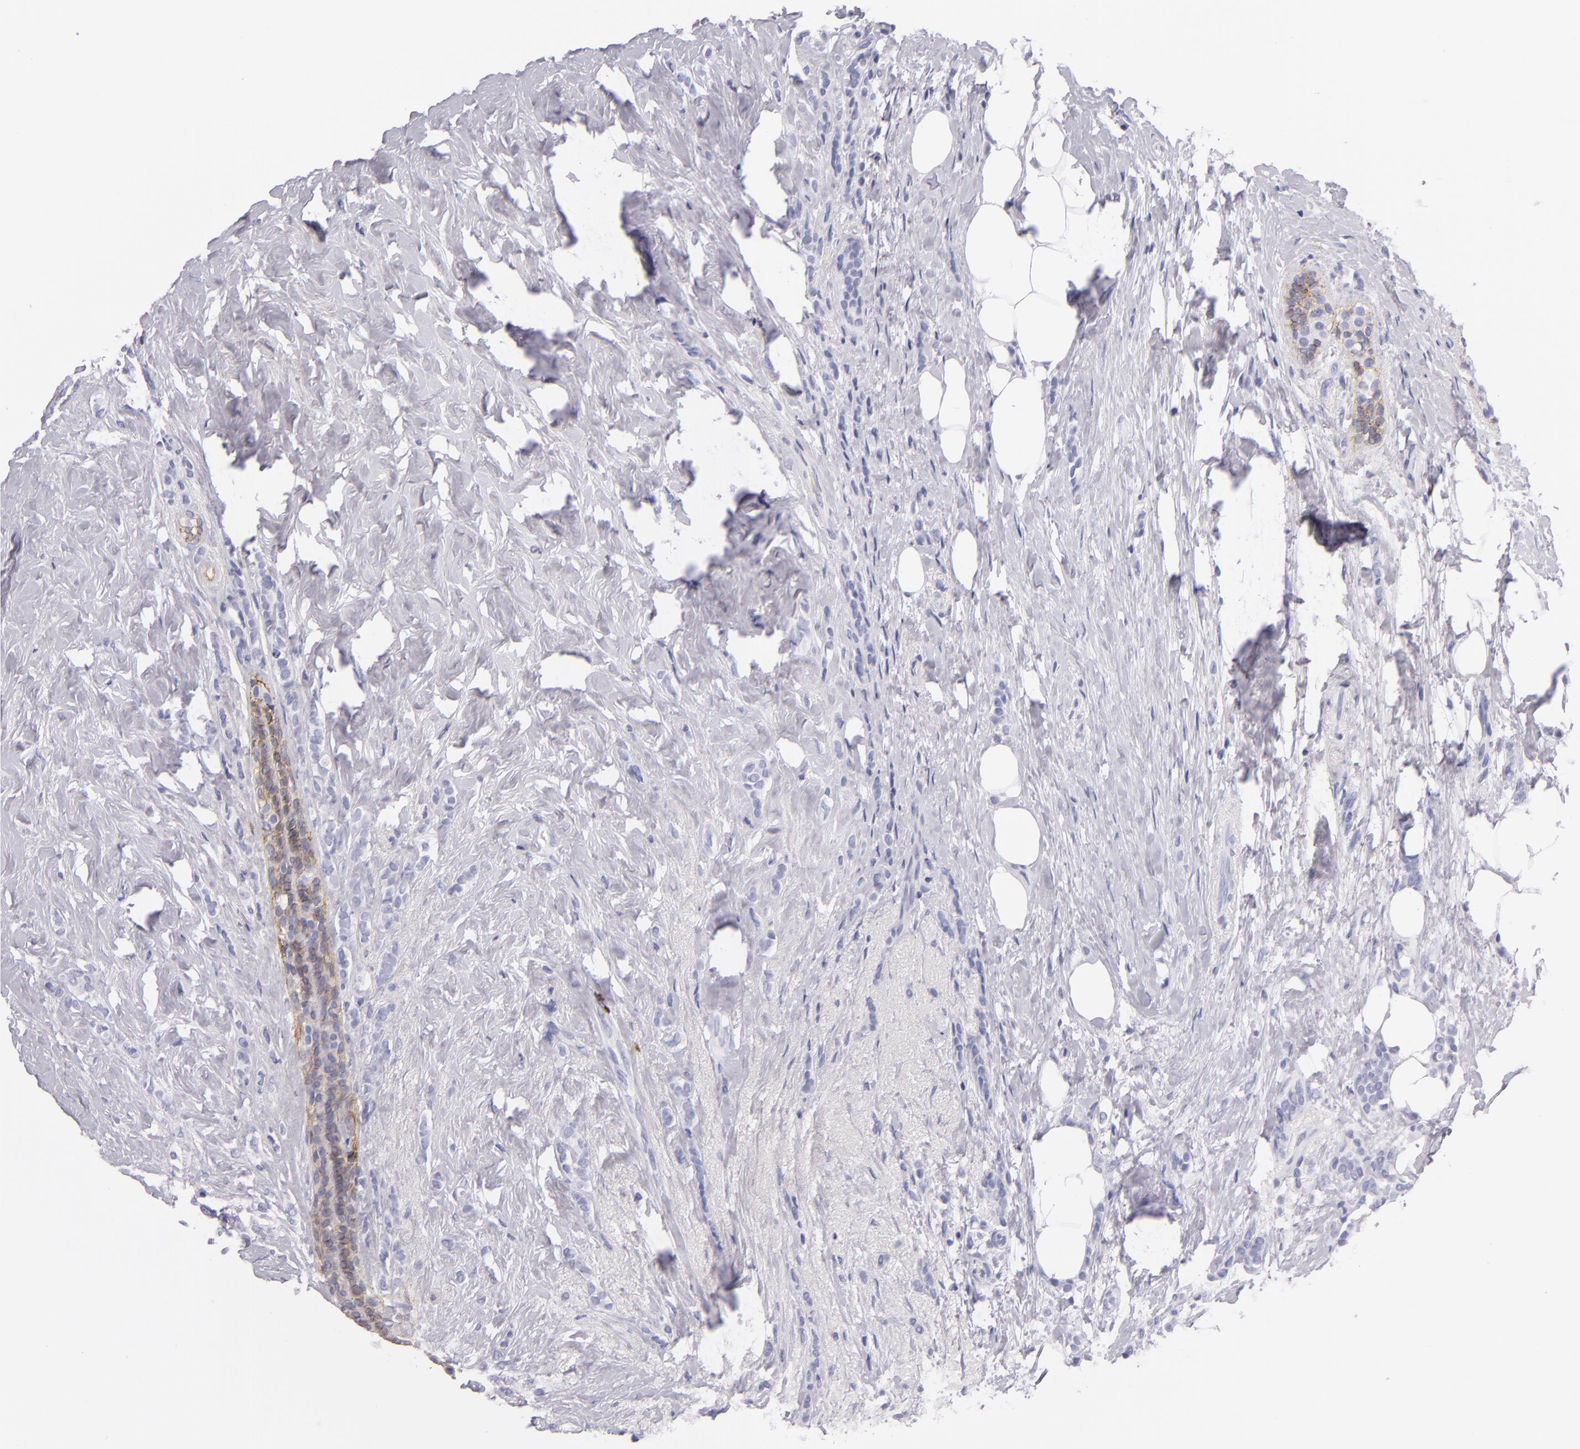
{"staining": {"intensity": "weak", "quantity": "<25%", "location": "cytoplasmic/membranous"}, "tissue": "breast cancer", "cell_type": "Tumor cells", "image_type": "cancer", "snomed": [{"axis": "morphology", "description": "Lobular carcinoma"}, {"axis": "topography", "description": "Breast"}], "caption": "A histopathology image of human lobular carcinoma (breast) is negative for staining in tumor cells.", "gene": "CDH3", "patient": {"sex": "female", "age": 56}}